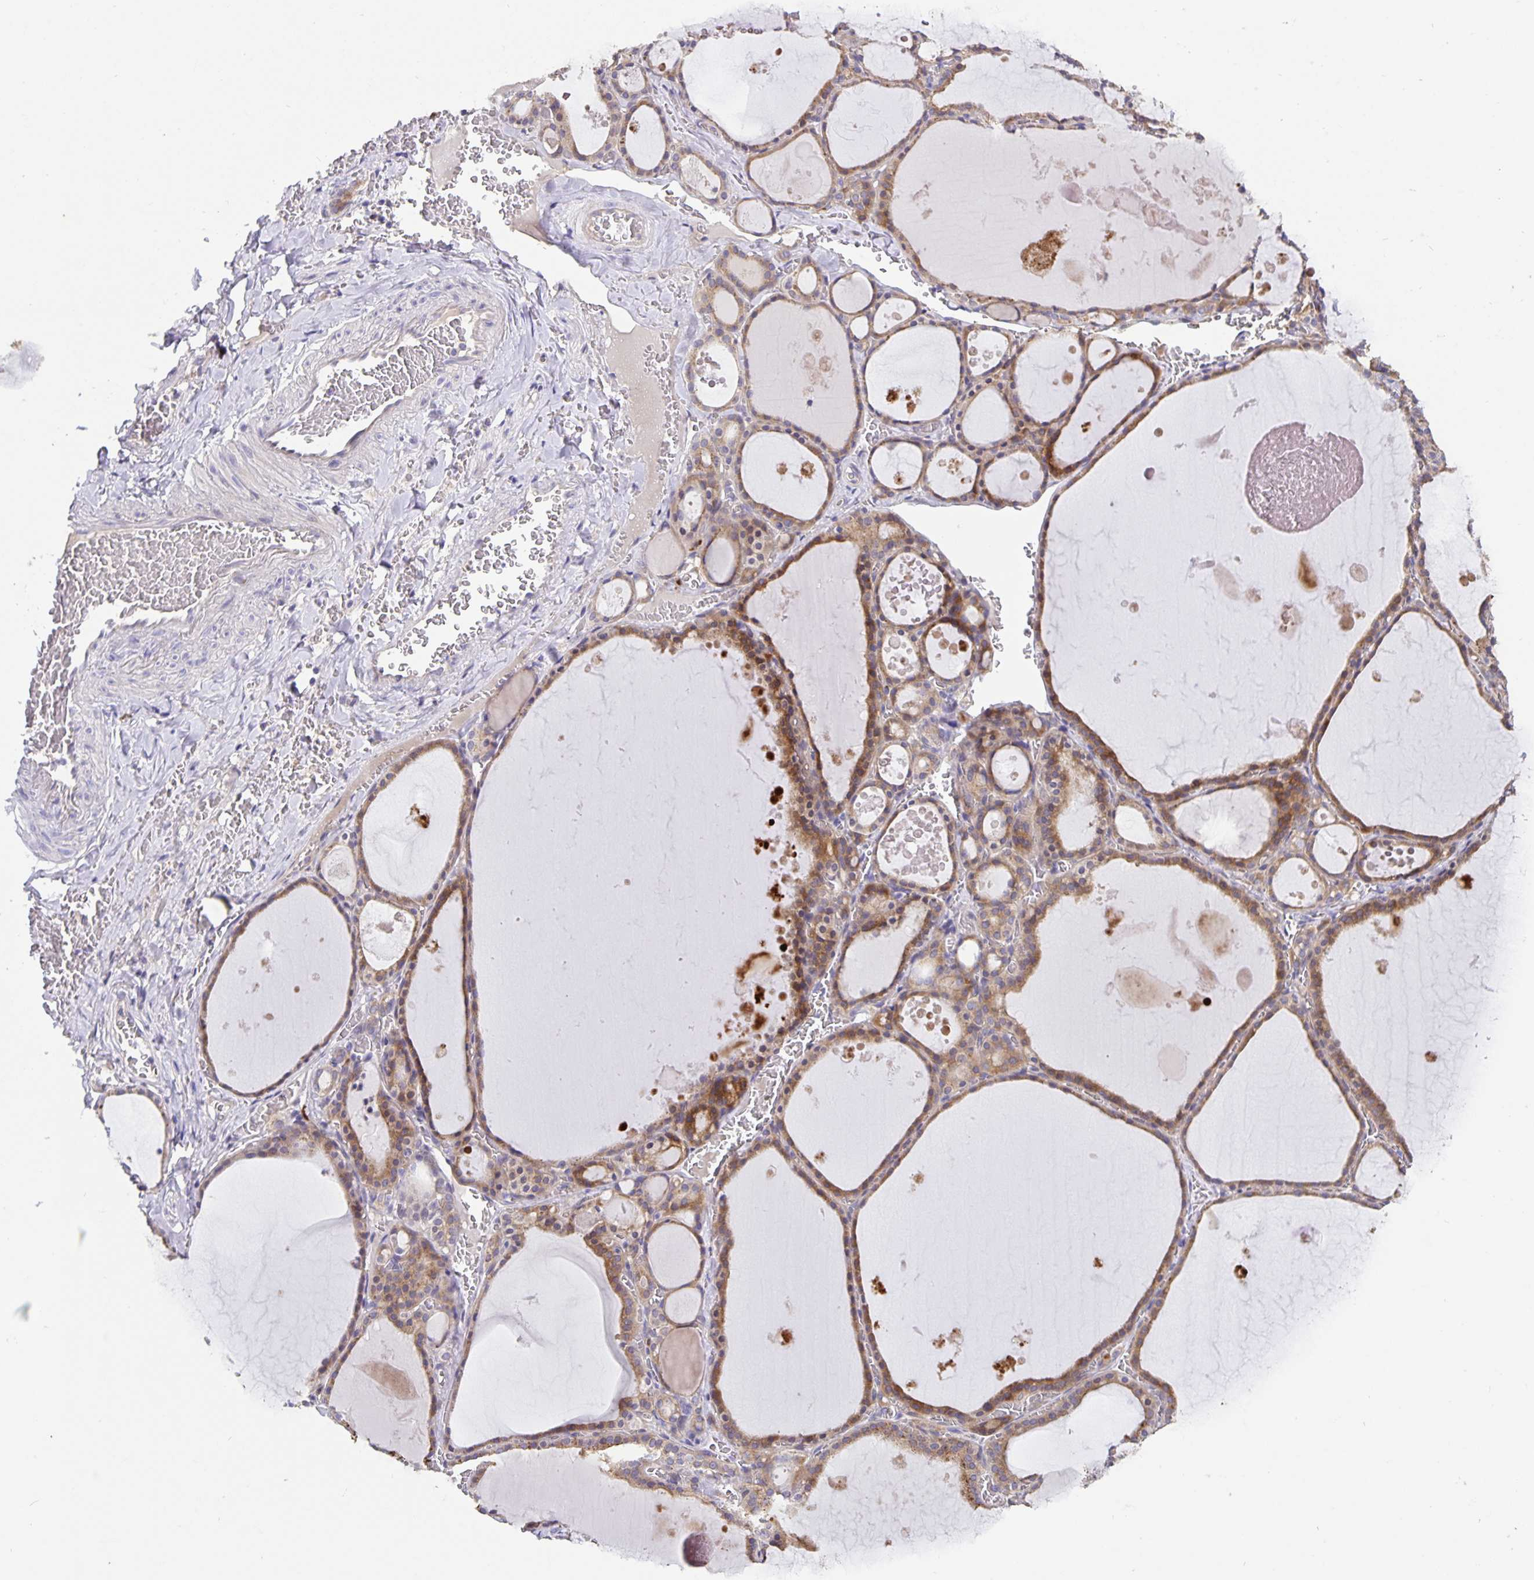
{"staining": {"intensity": "moderate", "quantity": ">75%", "location": "cytoplasmic/membranous"}, "tissue": "thyroid gland", "cell_type": "Glandular cells", "image_type": "normal", "snomed": [{"axis": "morphology", "description": "Normal tissue, NOS"}, {"axis": "topography", "description": "Thyroid gland"}], "caption": "This photomicrograph reveals unremarkable thyroid gland stained with immunohistochemistry (IHC) to label a protein in brown. The cytoplasmic/membranous of glandular cells show moderate positivity for the protein. Nuclei are counter-stained blue.", "gene": "EML6", "patient": {"sex": "male", "age": 56}}